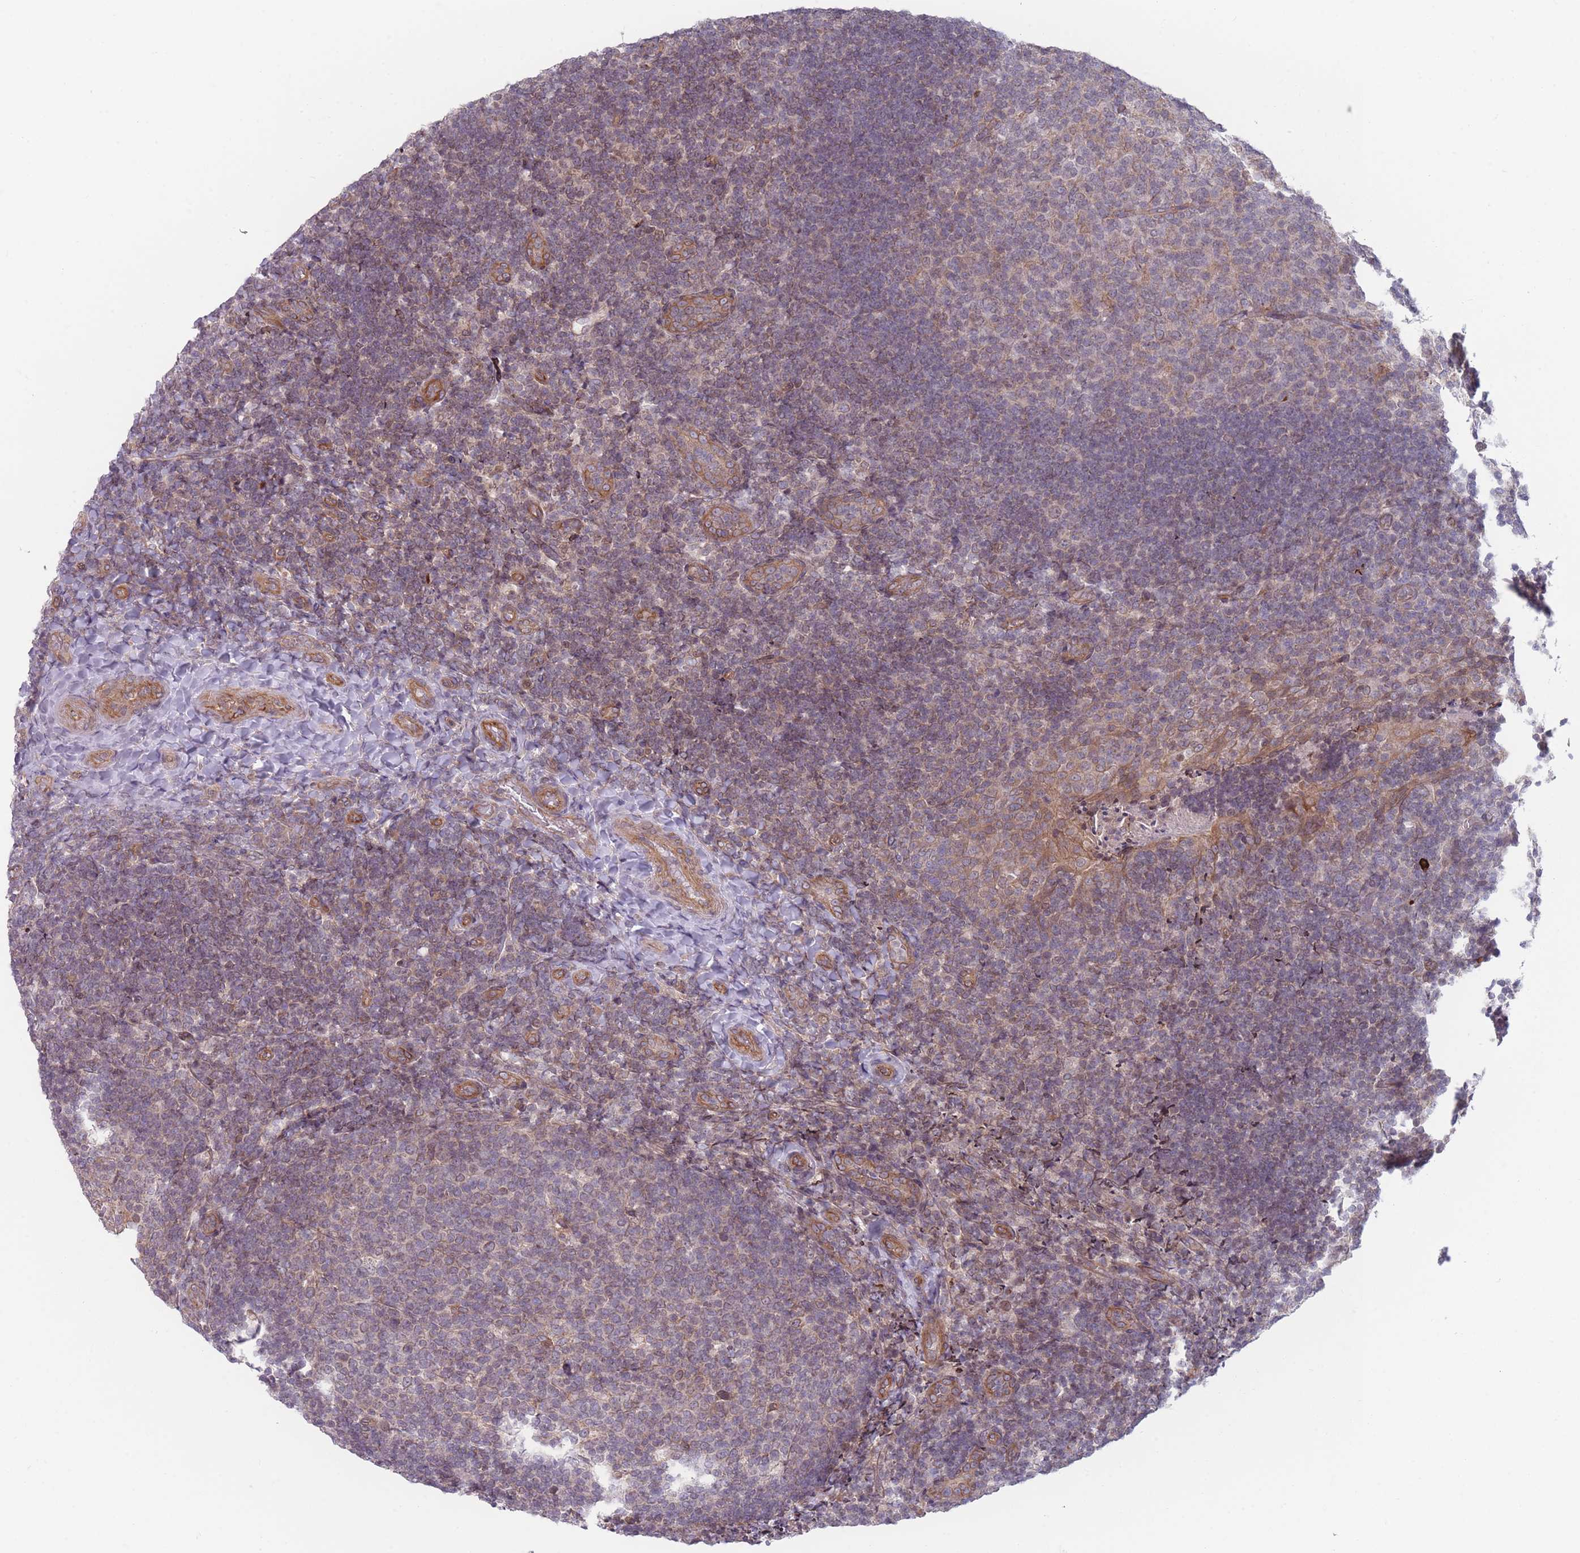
{"staining": {"intensity": "weak", "quantity": "<25%", "location": "cytoplasmic/membranous"}, "tissue": "tonsil", "cell_type": "Germinal center cells", "image_type": "normal", "snomed": [{"axis": "morphology", "description": "Normal tissue, NOS"}, {"axis": "topography", "description": "Tonsil"}], "caption": "IHC of unremarkable human tonsil displays no staining in germinal center cells. Nuclei are stained in blue.", "gene": "VRK2", "patient": {"sex": "female", "age": 10}}